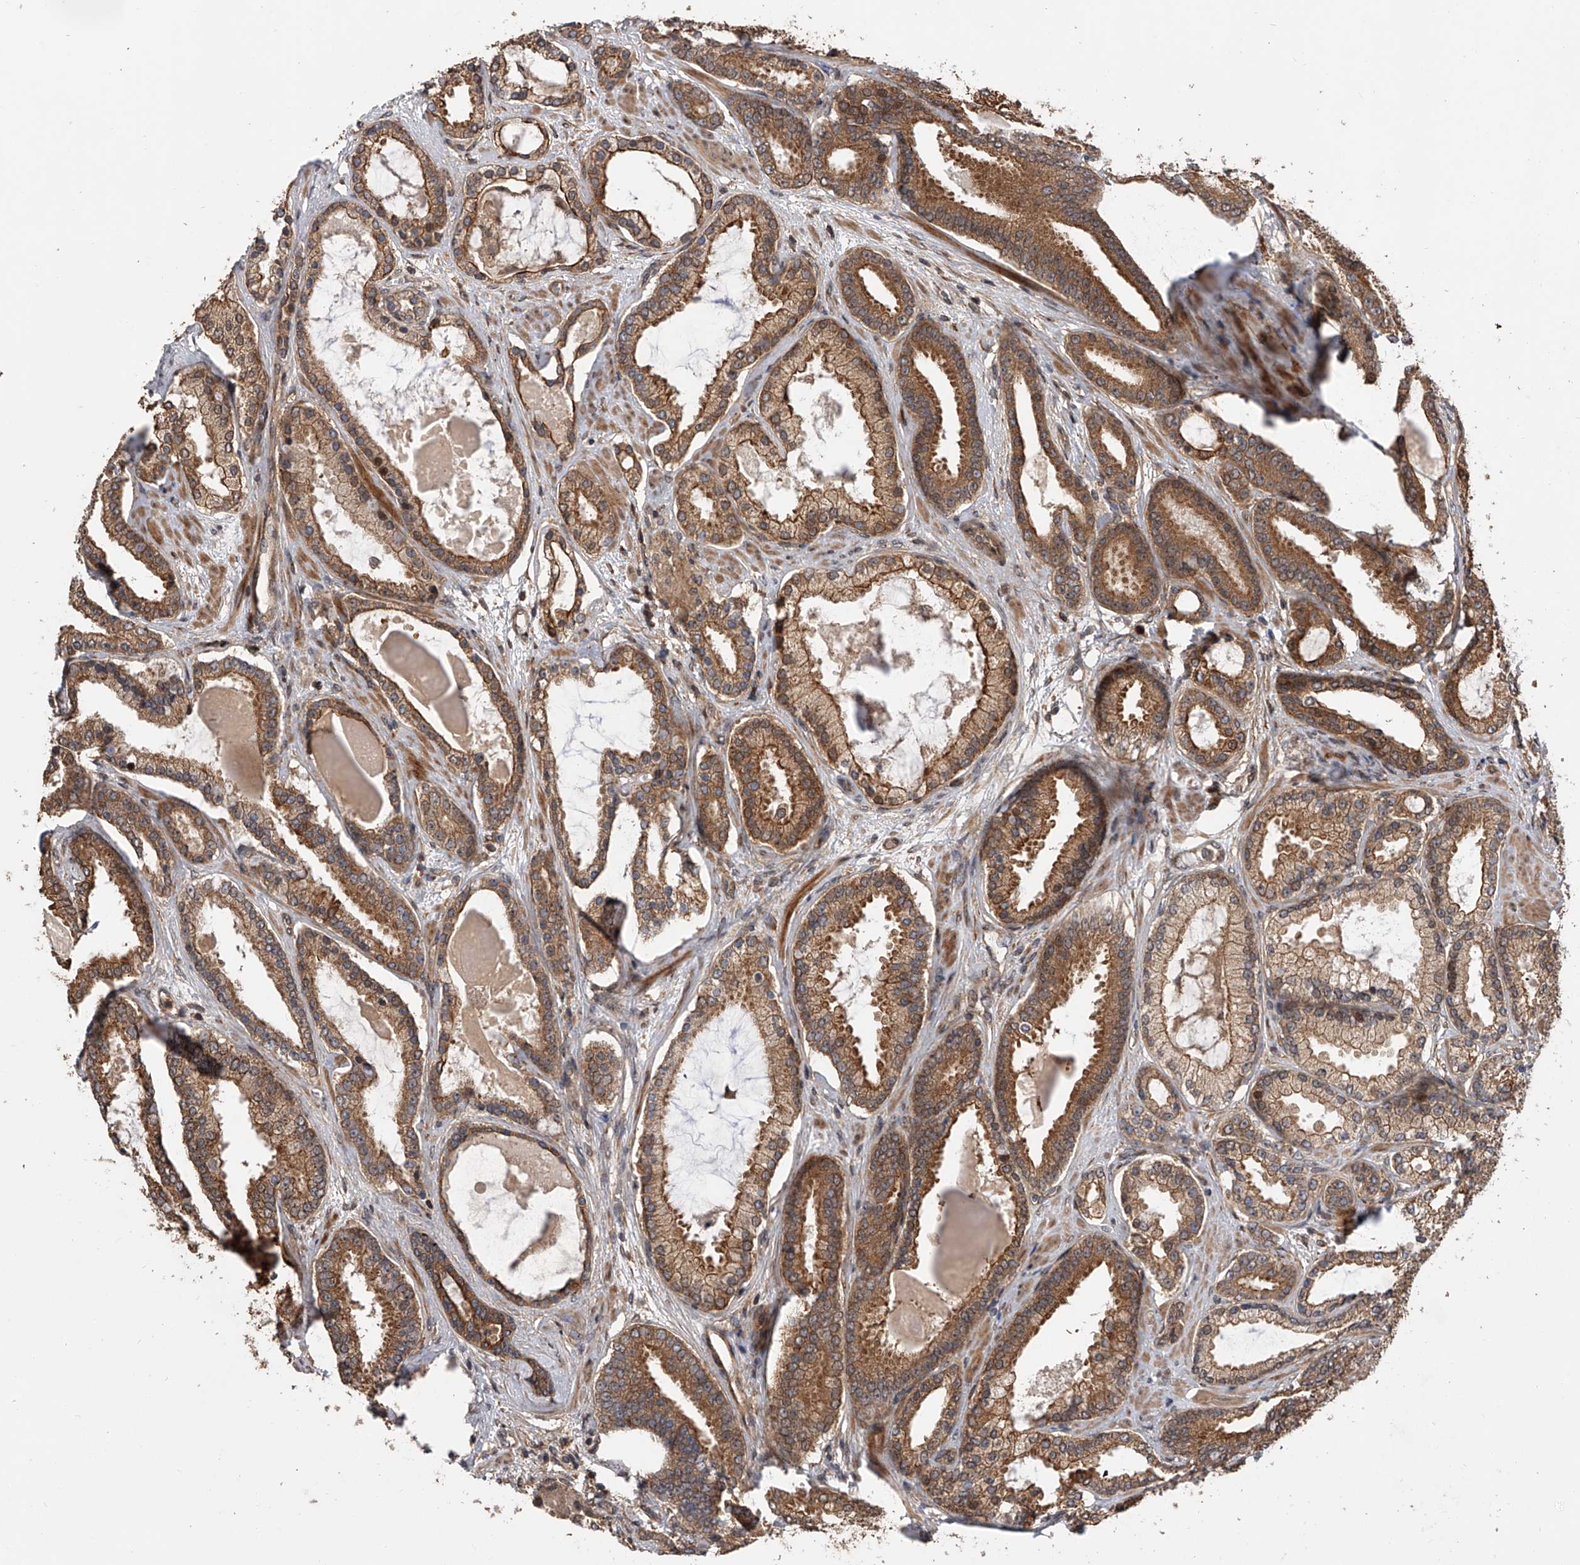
{"staining": {"intensity": "moderate", "quantity": ">75%", "location": "cytoplasmic/membranous"}, "tissue": "prostate cancer", "cell_type": "Tumor cells", "image_type": "cancer", "snomed": [{"axis": "morphology", "description": "Adenocarcinoma, High grade"}, {"axis": "topography", "description": "Prostate"}], "caption": "Tumor cells exhibit moderate cytoplasmic/membranous positivity in approximately >75% of cells in prostate cancer.", "gene": "USP47", "patient": {"sex": "male", "age": 60}}